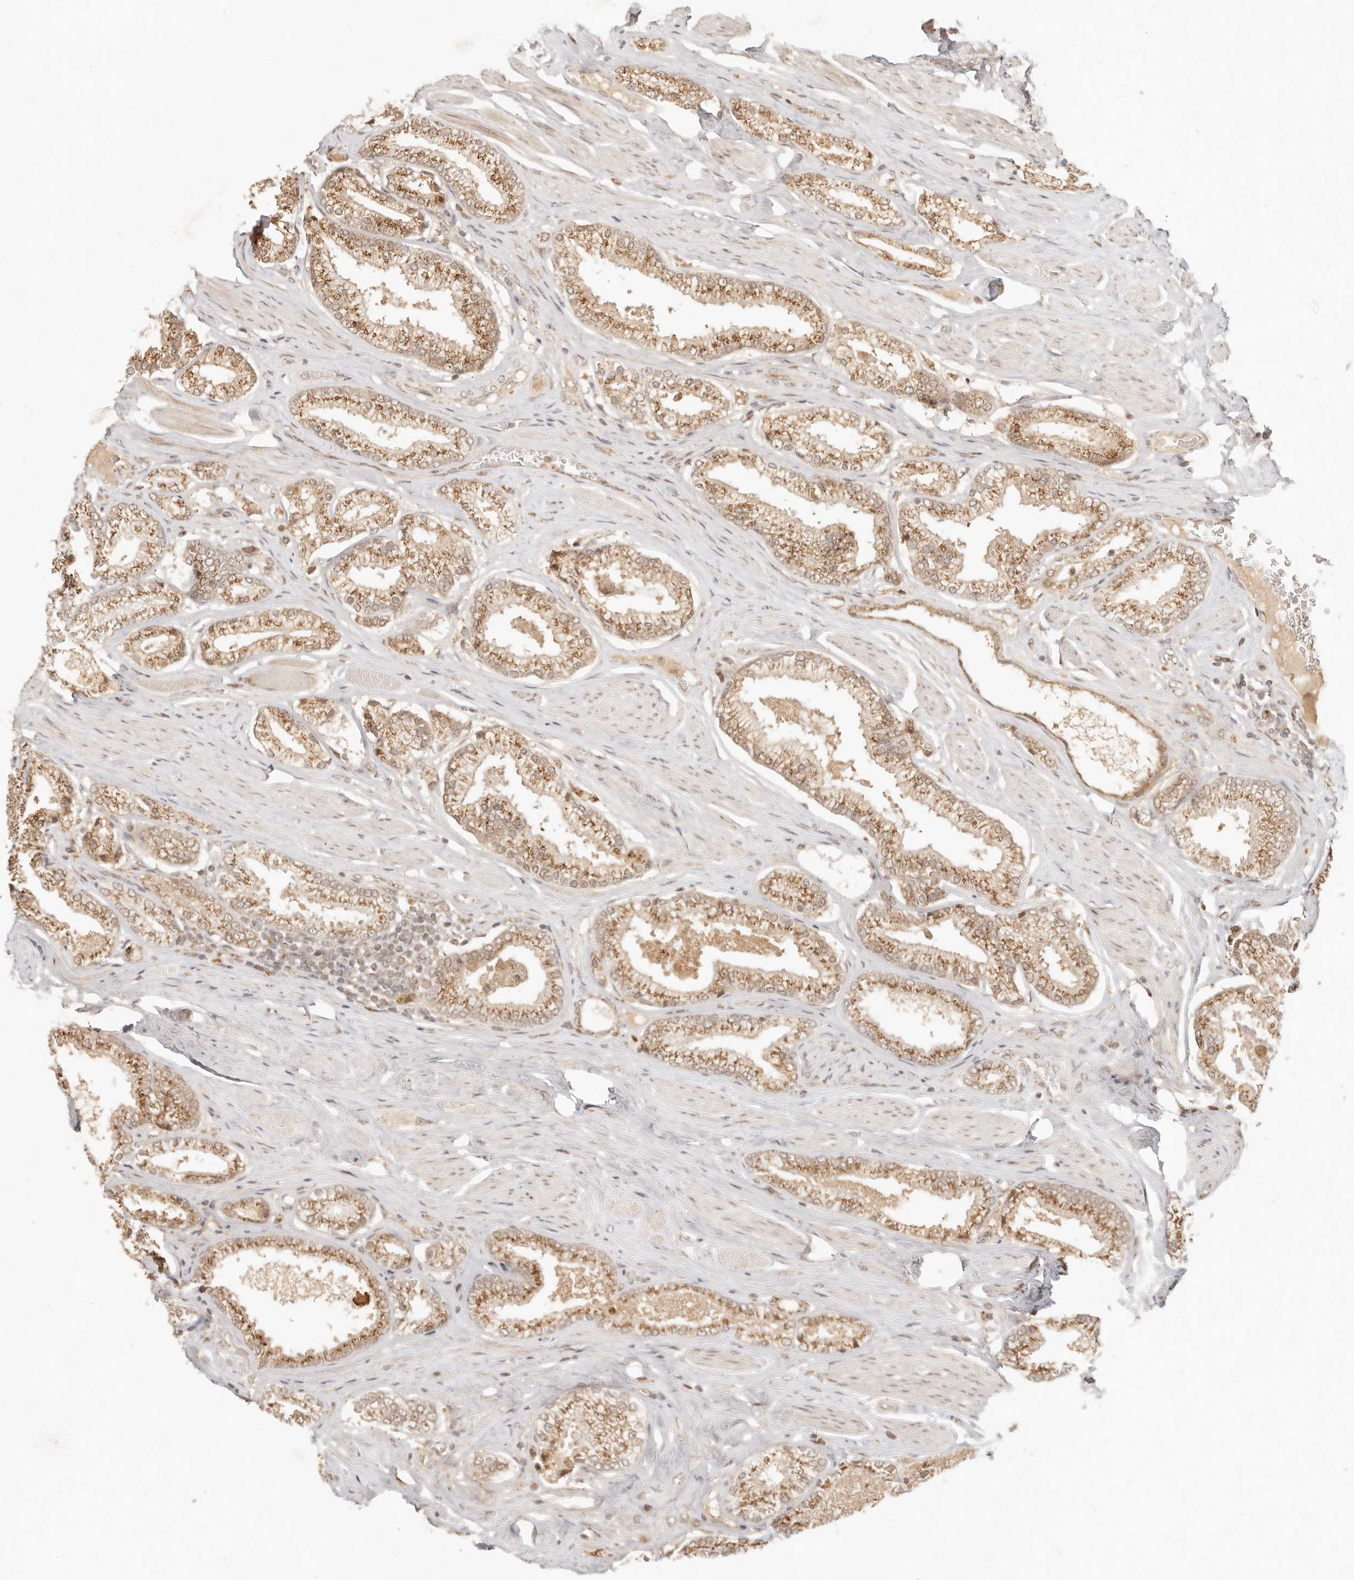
{"staining": {"intensity": "moderate", "quantity": ">75%", "location": "cytoplasmic/membranous,nuclear"}, "tissue": "prostate cancer", "cell_type": "Tumor cells", "image_type": "cancer", "snomed": [{"axis": "morphology", "description": "Adenocarcinoma, Low grade"}, {"axis": "topography", "description": "Prostate"}], "caption": "Immunohistochemical staining of human prostate adenocarcinoma (low-grade) exhibits moderate cytoplasmic/membranous and nuclear protein positivity in approximately >75% of tumor cells.", "gene": "INTS11", "patient": {"sex": "male", "age": 71}}